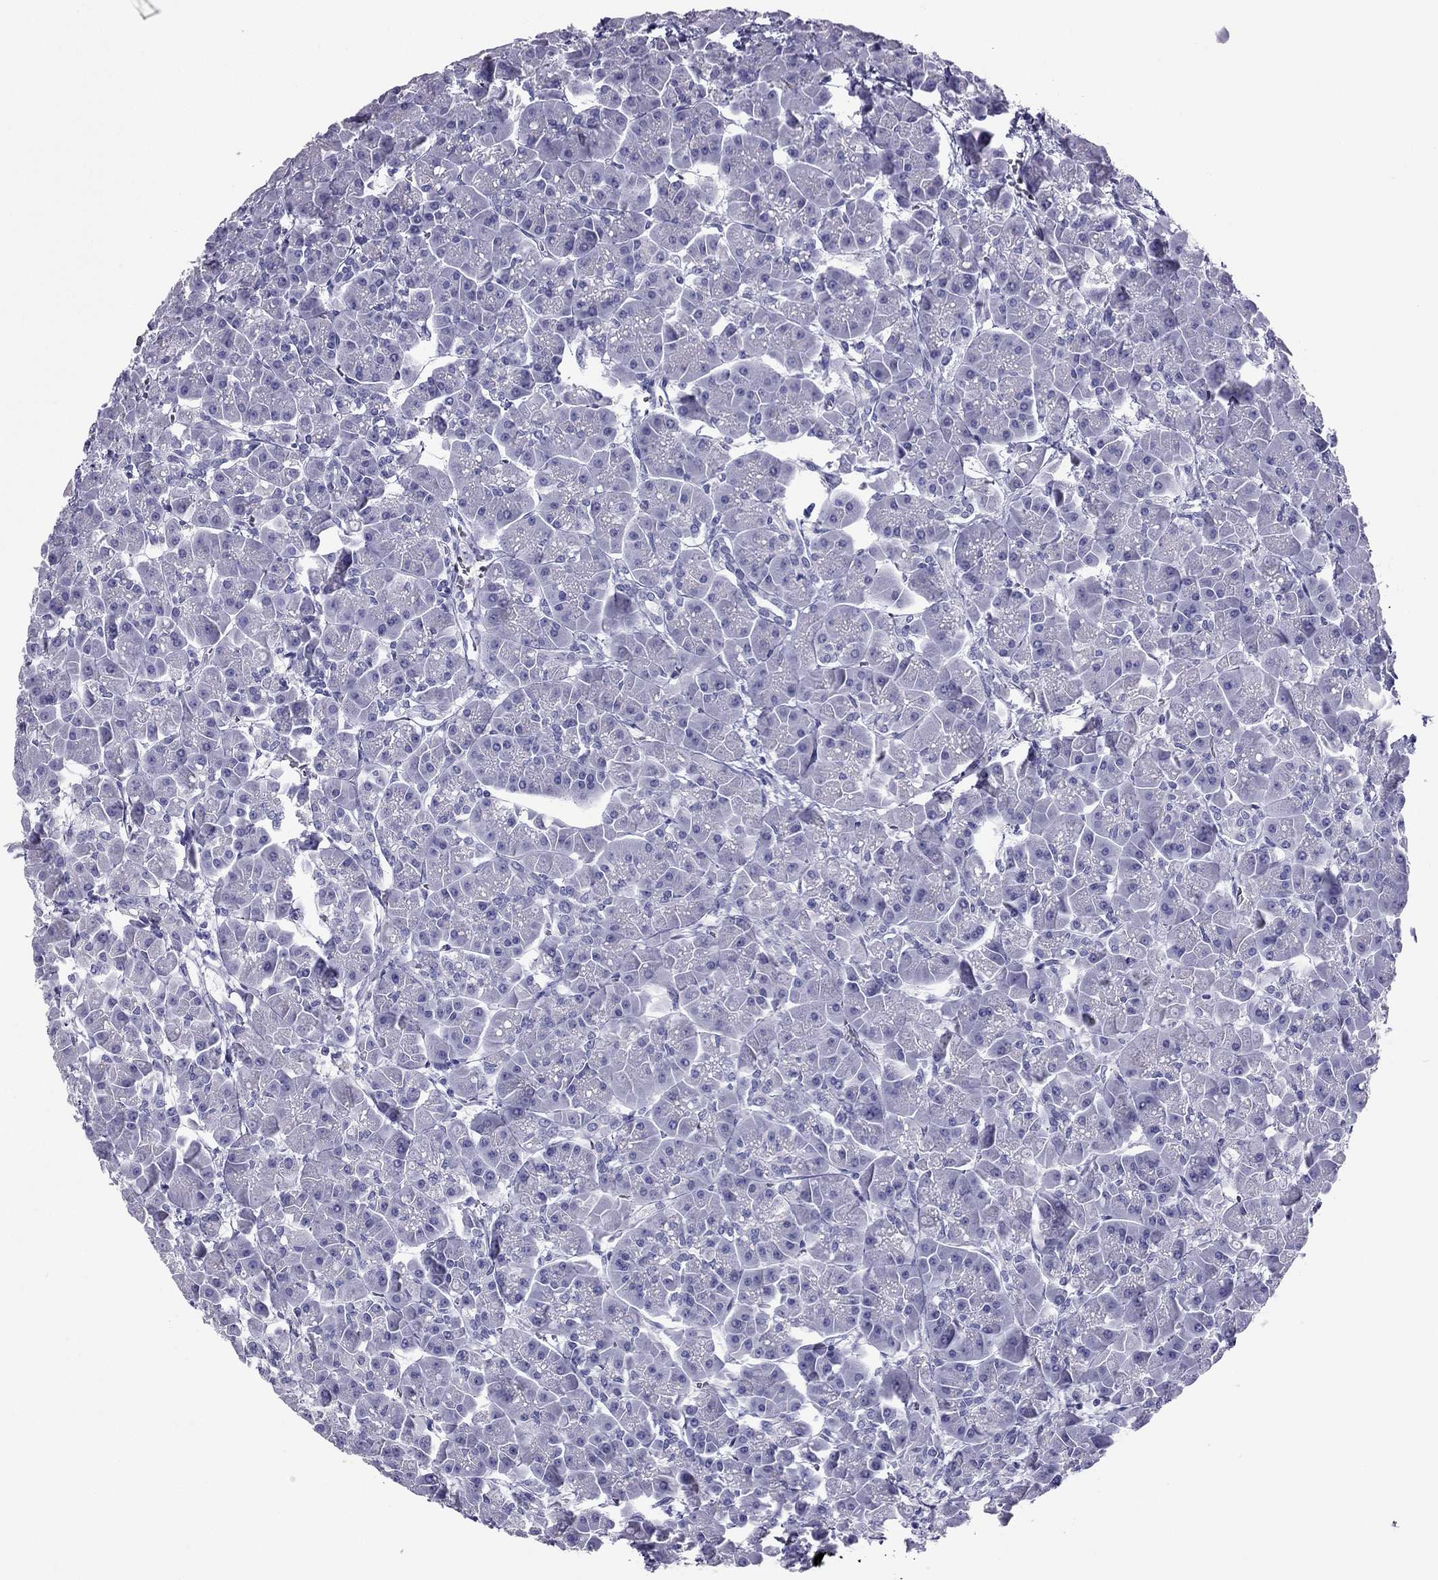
{"staining": {"intensity": "negative", "quantity": "none", "location": "none"}, "tissue": "pancreas", "cell_type": "Exocrine glandular cells", "image_type": "normal", "snomed": [{"axis": "morphology", "description": "Normal tissue, NOS"}, {"axis": "topography", "description": "Pancreas"}], "caption": "This histopathology image is of benign pancreas stained with immunohistochemistry (IHC) to label a protein in brown with the nuclei are counter-stained blue. There is no expression in exocrine glandular cells. Nuclei are stained in blue.", "gene": "PDE6A", "patient": {"sex": "male", "age": 70}}